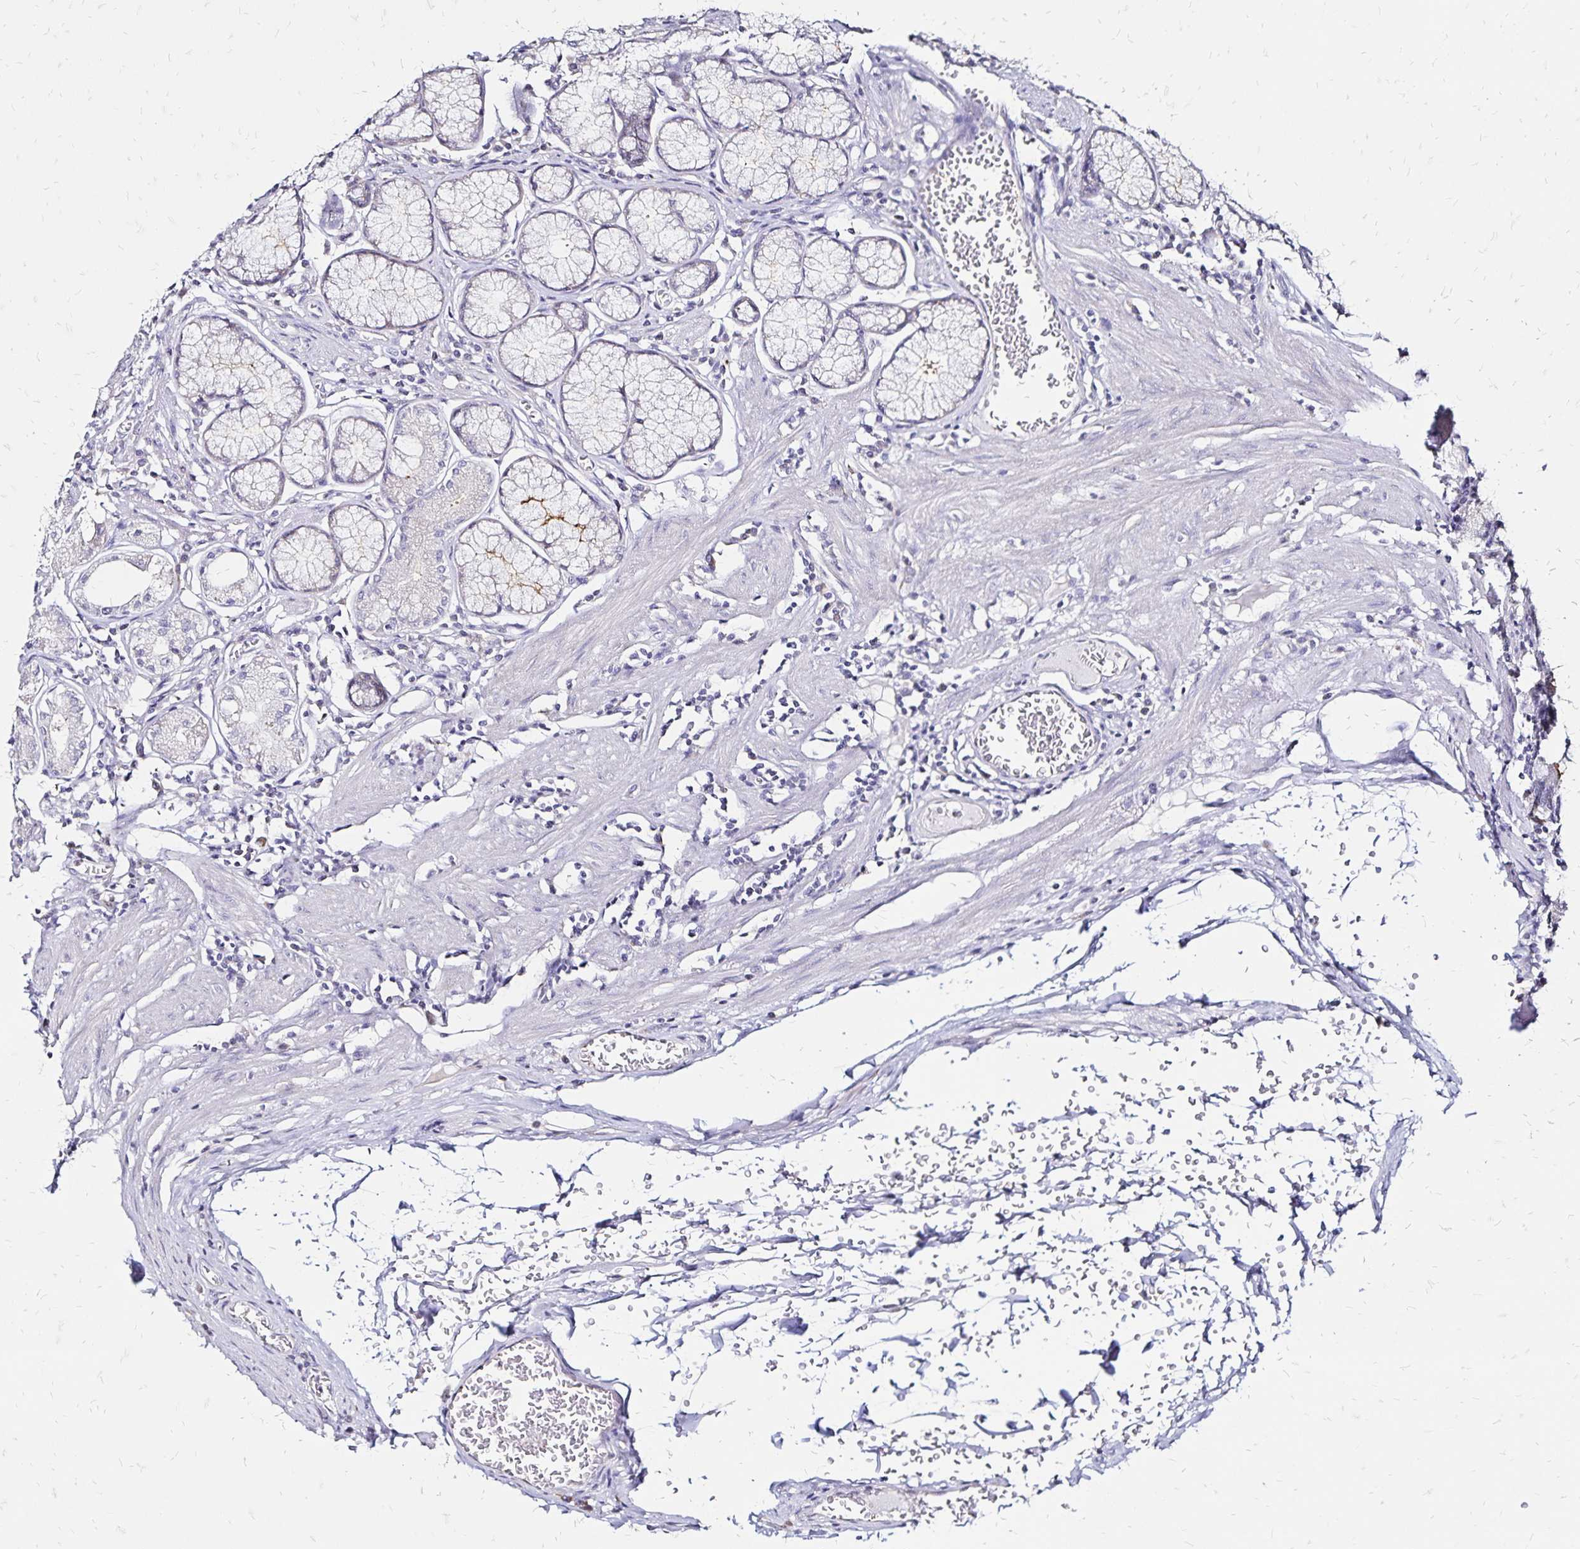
{"staining": {"intensity": "negative", "quantity": "none", "location": "none"}, "tissue": "stomach", "cell_type": "Glandular cells", "image_type": "normal", "snomed": [{"axis": "morphology", "description": "Normal tissue, NOS"}, {"axis": "topography", "description": "Stomach"}], "caption": "Photomicrograph shows no protein staining in glandular cells of unremarkable stomach. (DAB immunohistochemistry (IHC) visualized using brightfield microscopy, high magnification).", "gene": "SLC5A1", "patient": {"sex": "male", "age": 55}}